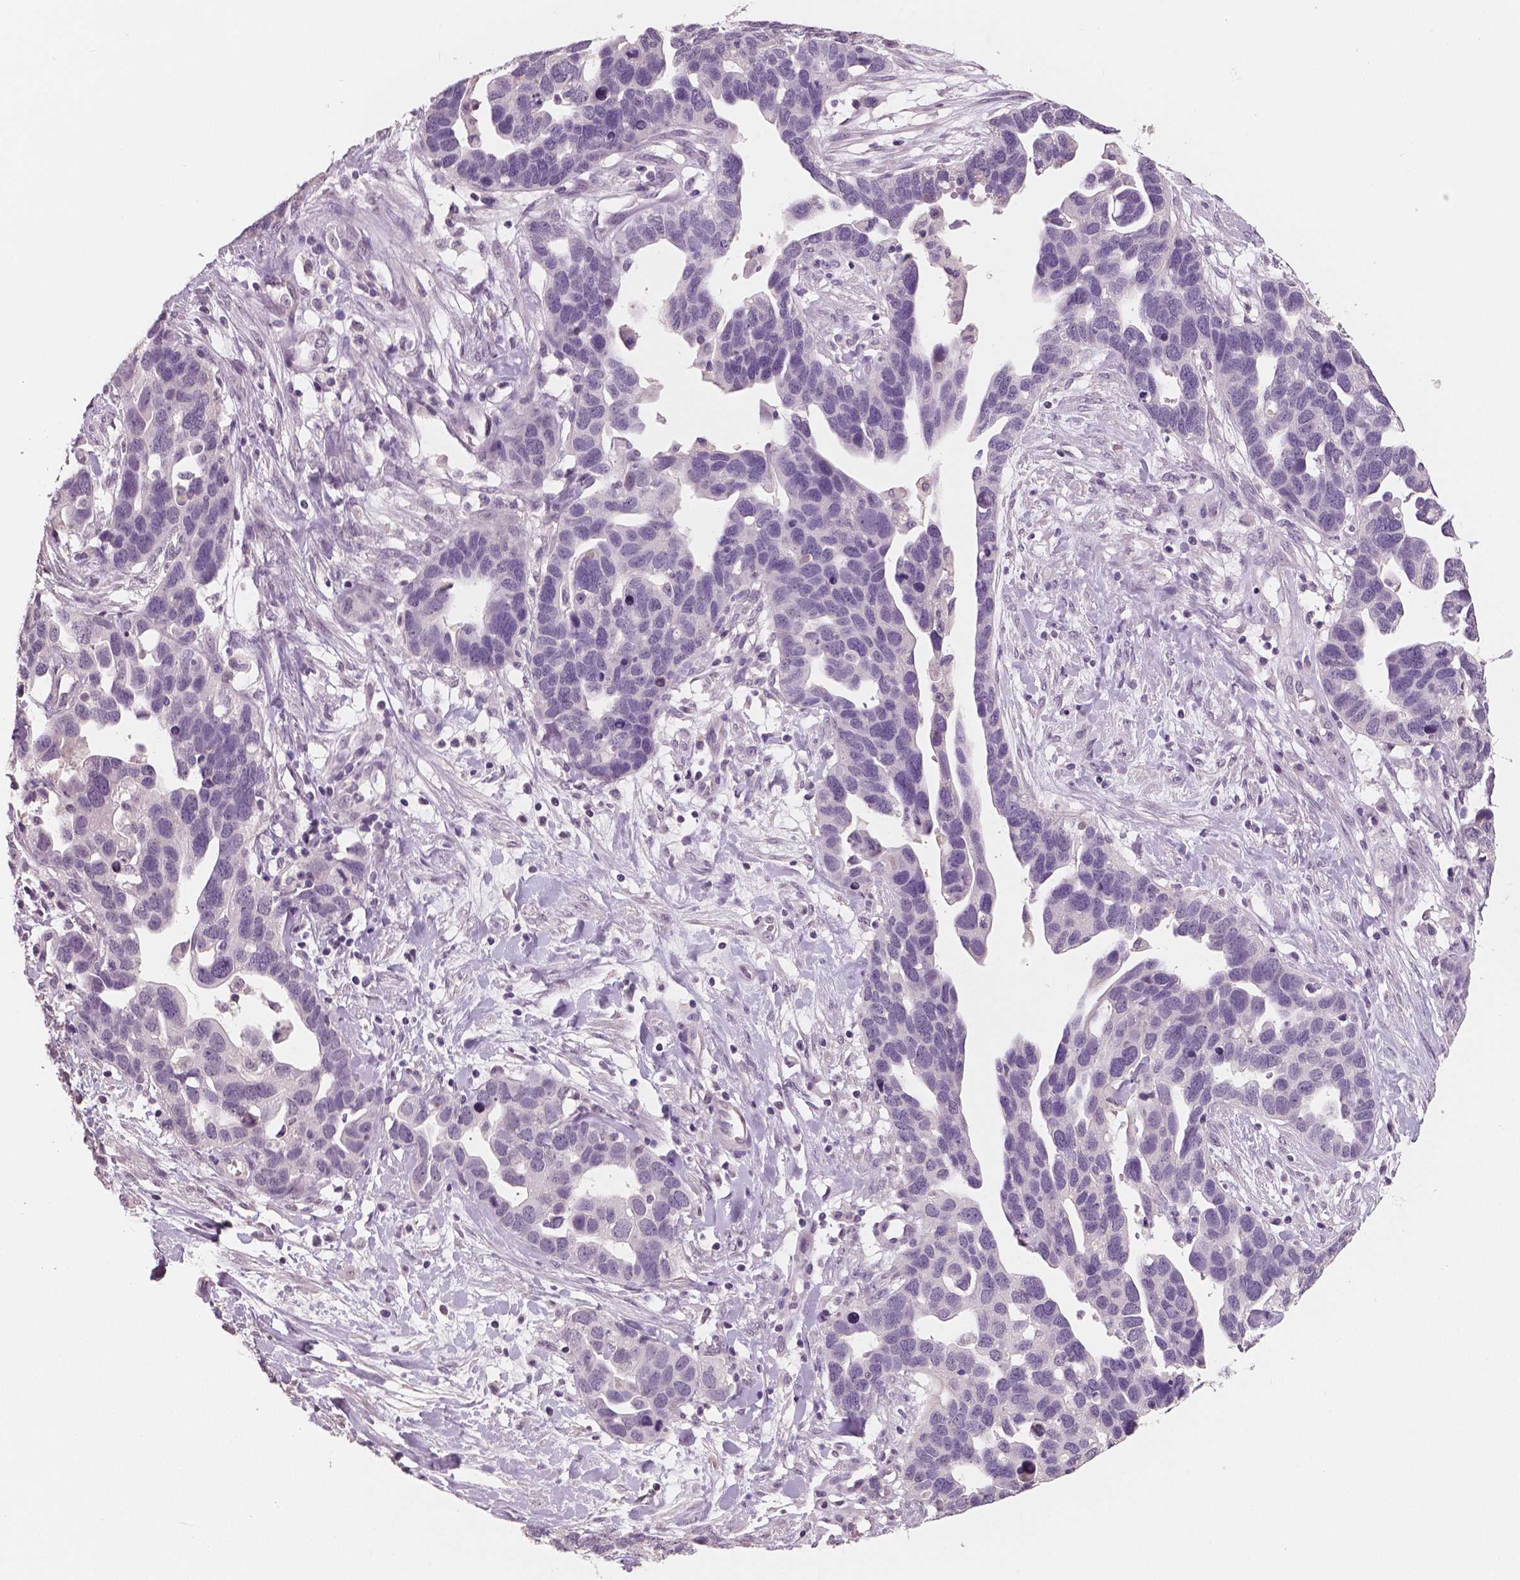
{"staining": {"intensity": "negative", "quantity": "none", "location": "none"}, "tissue": "ovarian cancer", "cell_type": "Tumor cells", "image_type": "cancer", "snomed": [{"axis": "morphology", "description": "Cystadenocarcinoma, serous, NOS"}, {"axis": "topography", "description": "Ovary"}], "caption": "Immunohistochemical staining of human ovarian serous cystadenocarcinoma reveals no significant expression in tumor cells.", "gene": "NECAB1", "patient": {"sex": "female", "age": 54}}